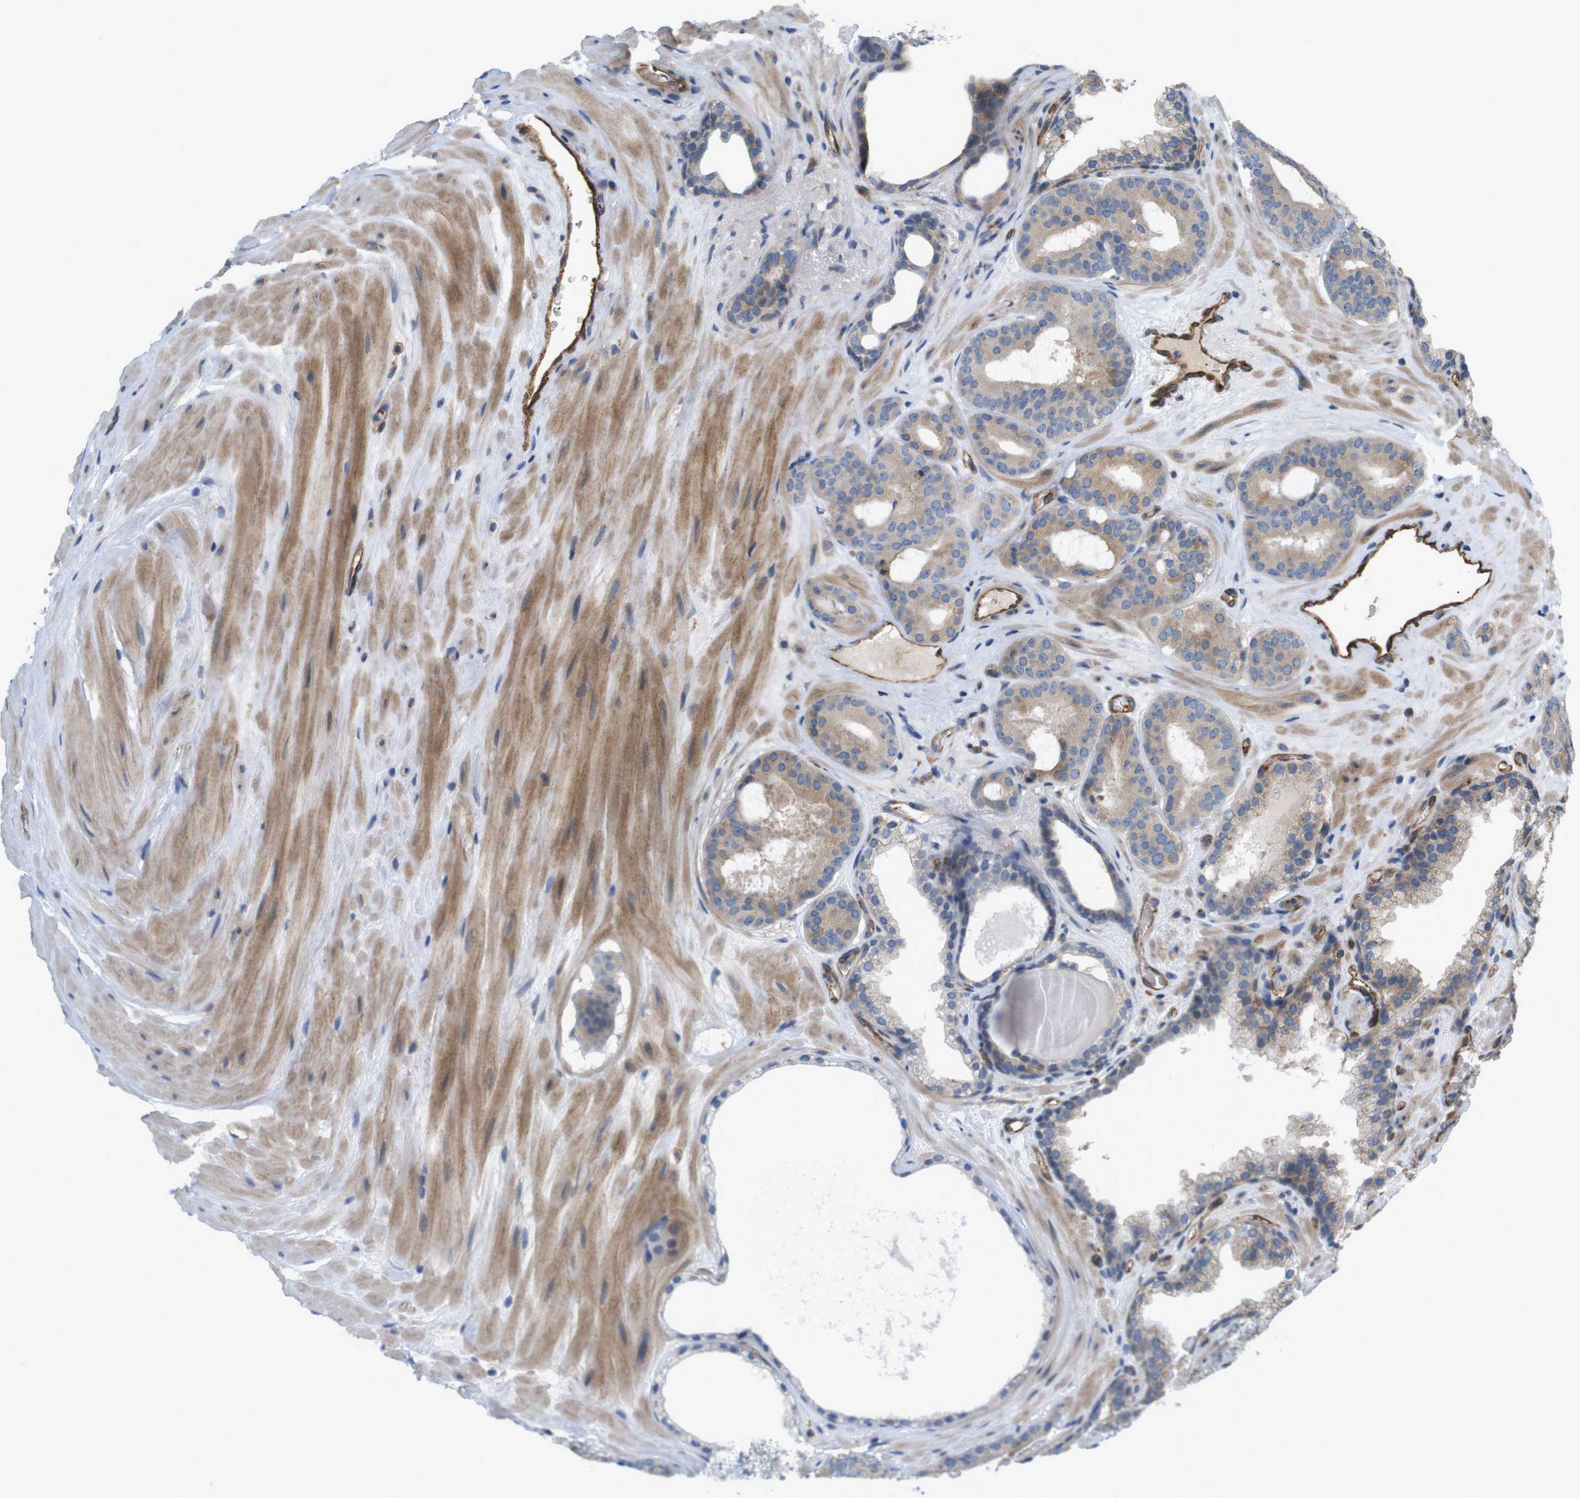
{"staining": {"intensity": "weak", "quantity": ">75%", "location": "cytoplasmic/membranous"}, "tissue": "prostate cancer", "cell_type": "Tumor cells", "image_type": "cancer", "snomed": [{"axis": "morphology", "description": "Adenocarcinoma, High grade"}, {"axis": "topography", "description": "Prostate"}], "caption": "Immunohistochemistry micrograph of high-grade adenocarcinoma (prostate) stained for a protein (brown), which demonstrates low levels of weak cytoplasmic/membranous positivity in about >75% of tumor cells.", "gene": "BVES", "patient": {"sex": "male", "age": 60}}